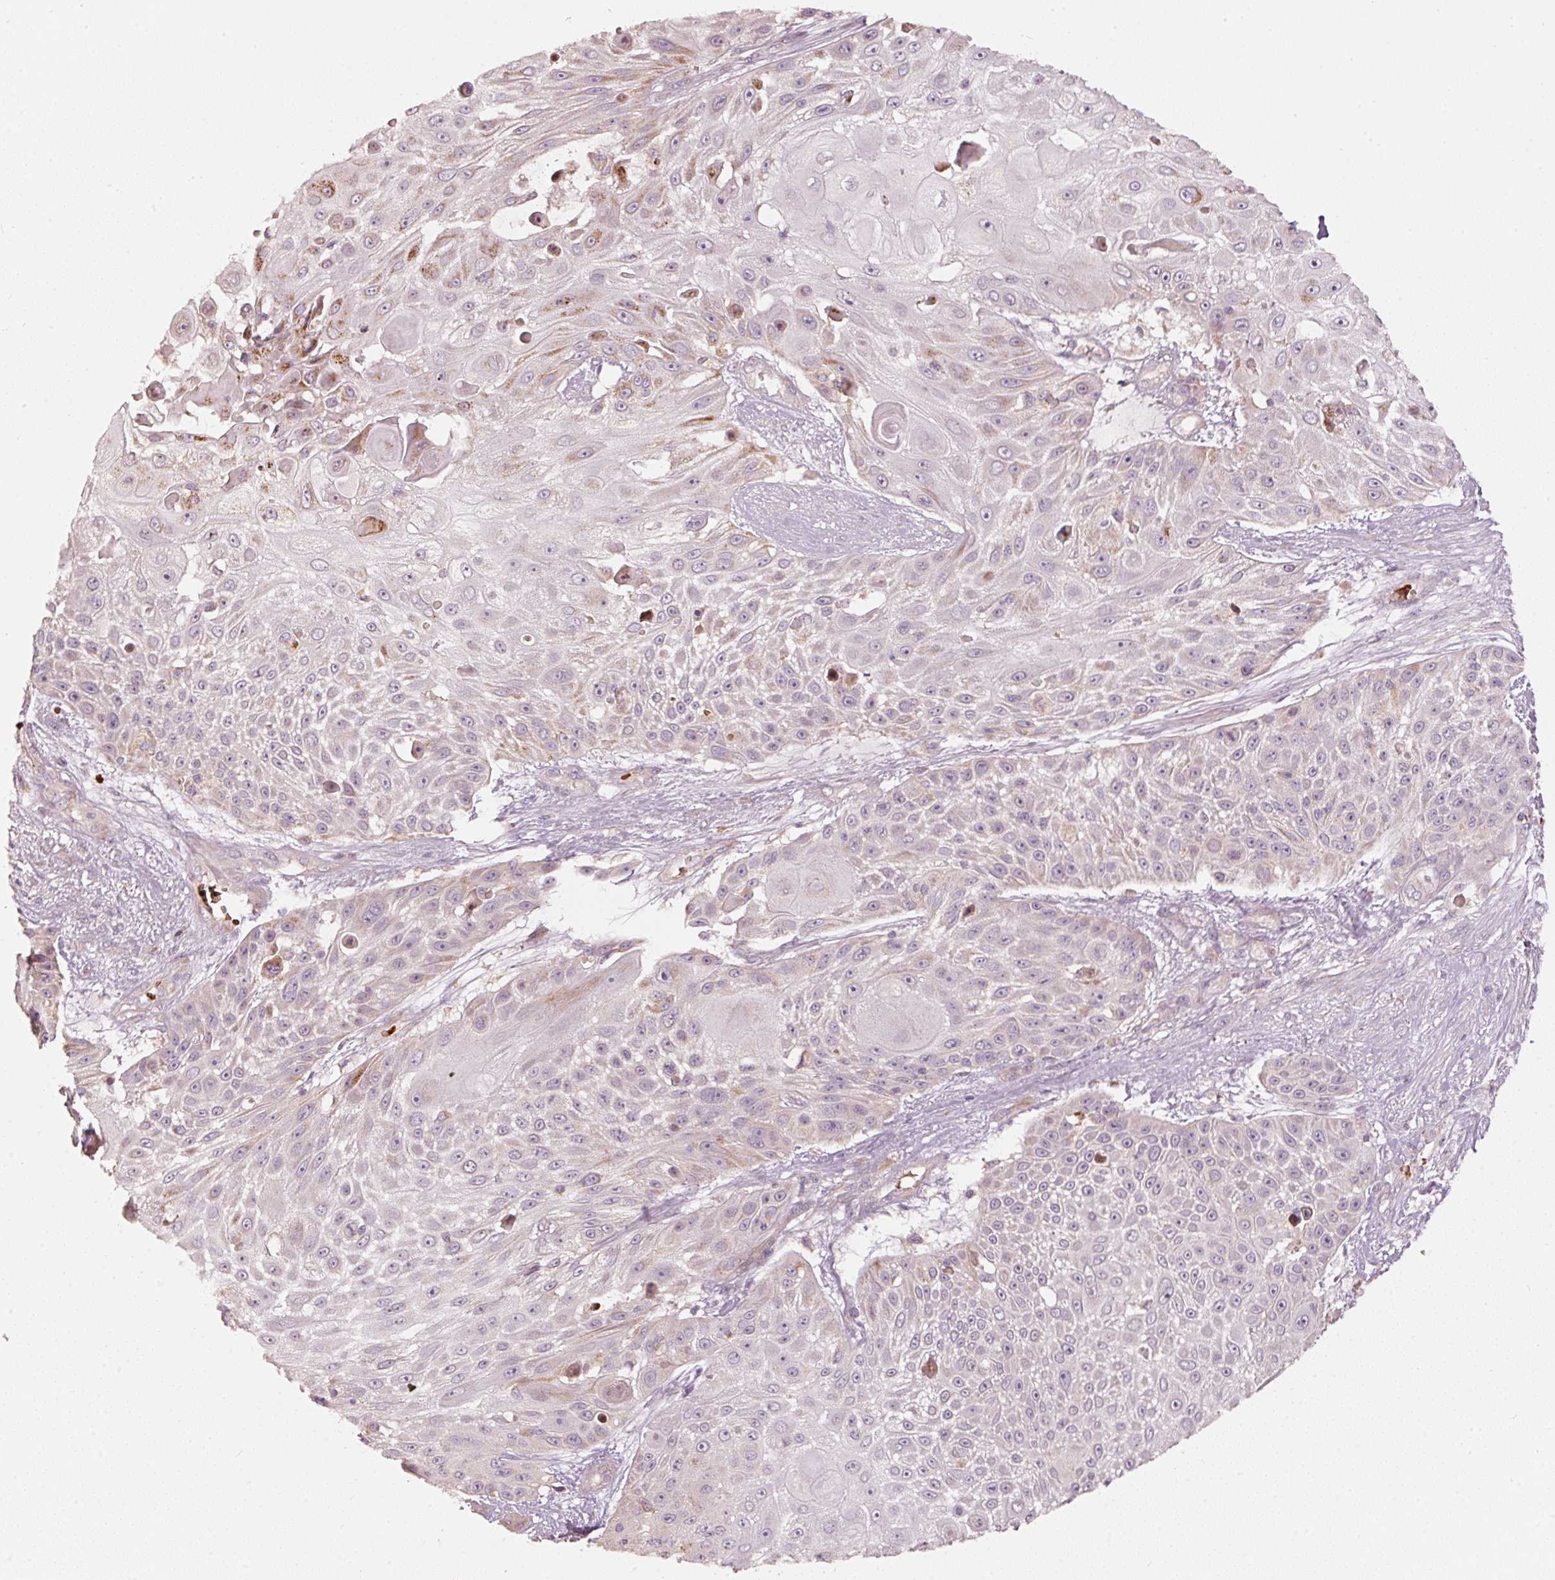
{"staining": {"intensity": "moderate", "quantity": "<25%", "location": "cytoplasmic/membranous"}, "tissue": "skin cancer", "cell_type": "Tumor cells", "image_type": "cancer", "snomed": [{"axis": "morphology", "description": "Squamous cell carcinoma, NOS"}, {"axis": "topography", "description": "Skin"}], "caption": "Moderate cytoplasmic/membranous positivity for a protein is appreciated in approximately <25% of tumor cells of skin cancer using immunohistochemistry.", "gene": "KLHL21", "patient": {"sex": "female", "age": 86}}